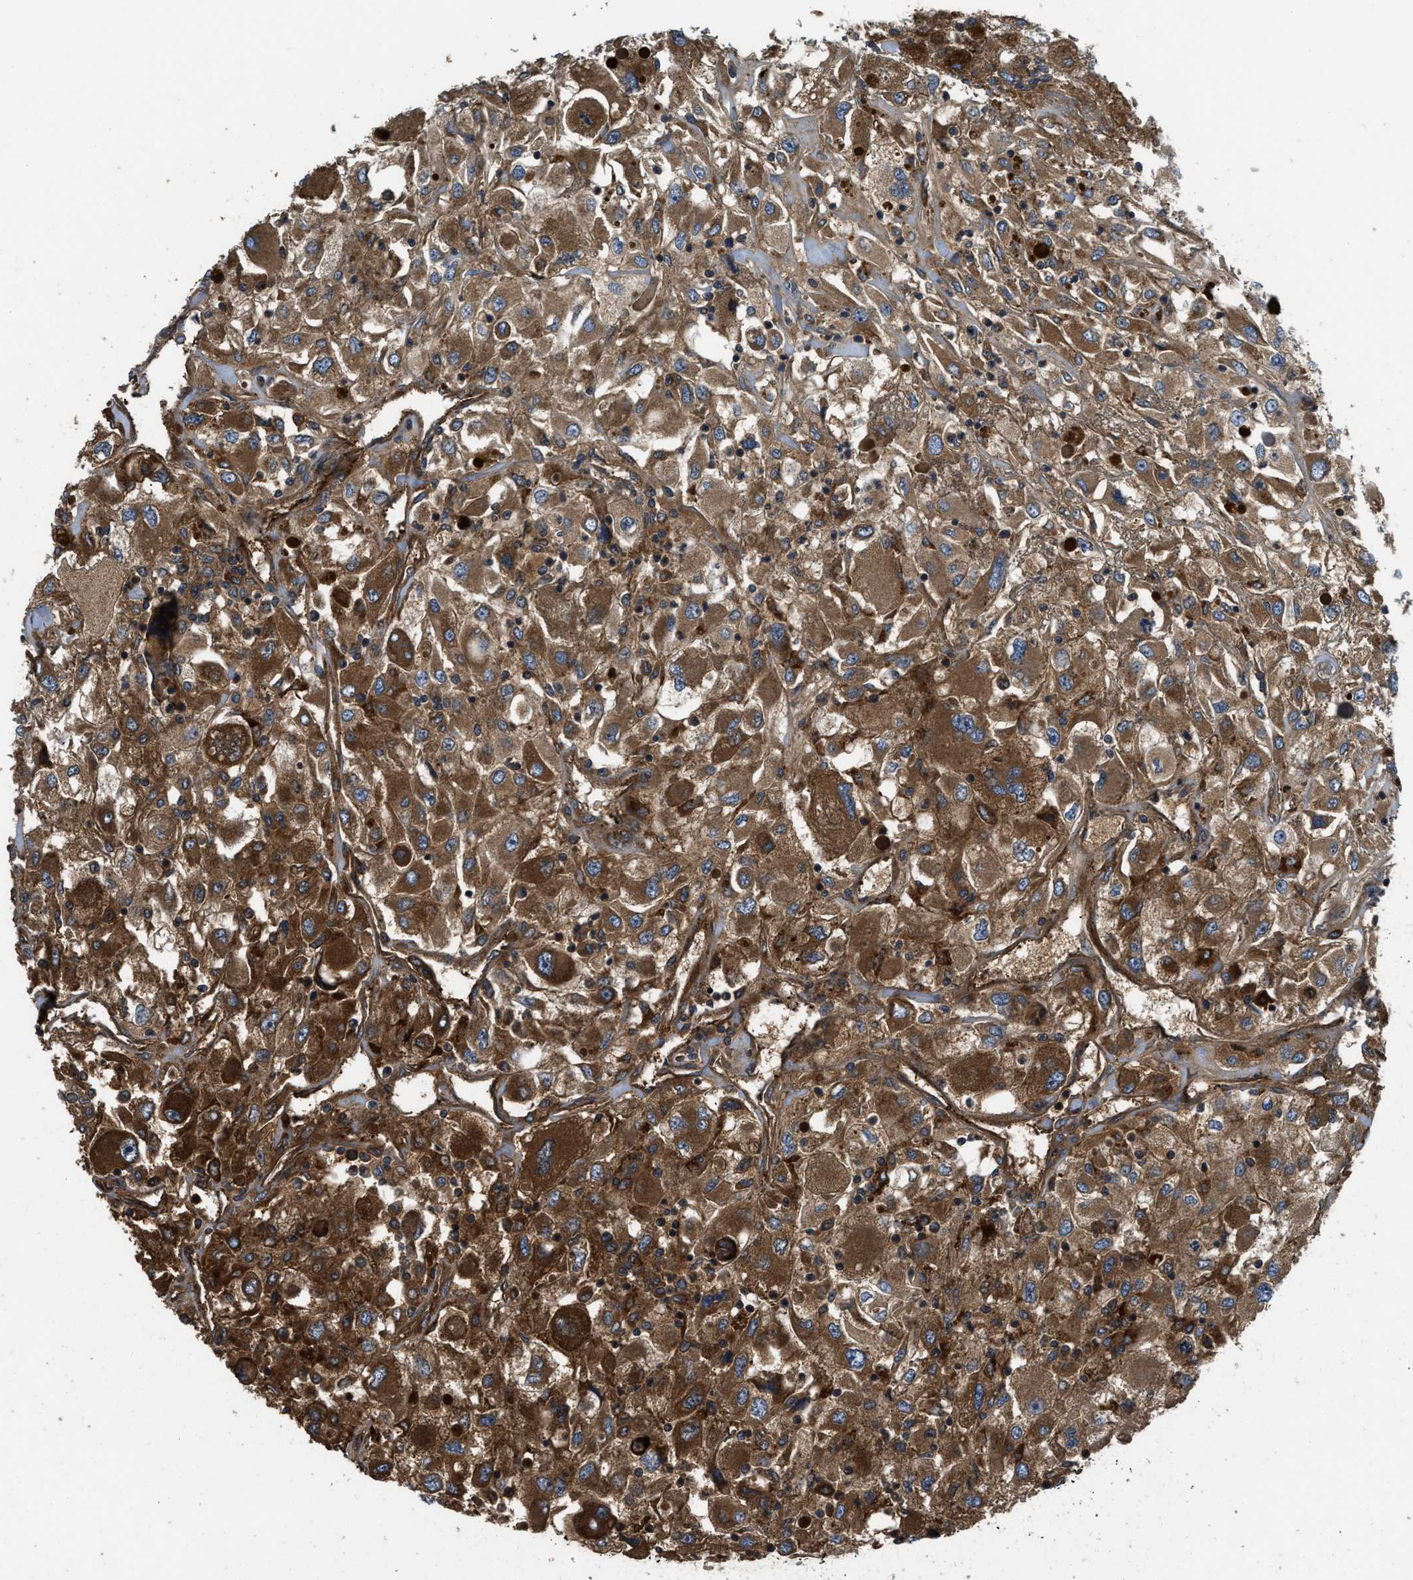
{"staining": {"intensity": "strong", "quantity": ">75%", "location": "cytoplasmic/membranous"}, "tissue": "renal cancer", "cell_type": "Tumor cells", "image_type": "cancer", "snomed": [{"axis": "morphology", "description": "Adenocarcinoma, NOS"}, {"axis": "topography", "description": "Kidney"}], "caption": "Protein staining displays strong cytoplasmic/membranous positivity in about >75% of tumor cells in renal adenocarcinoma.", "gene": "GGH", "patient": {"sex": "female", "age": 52}}